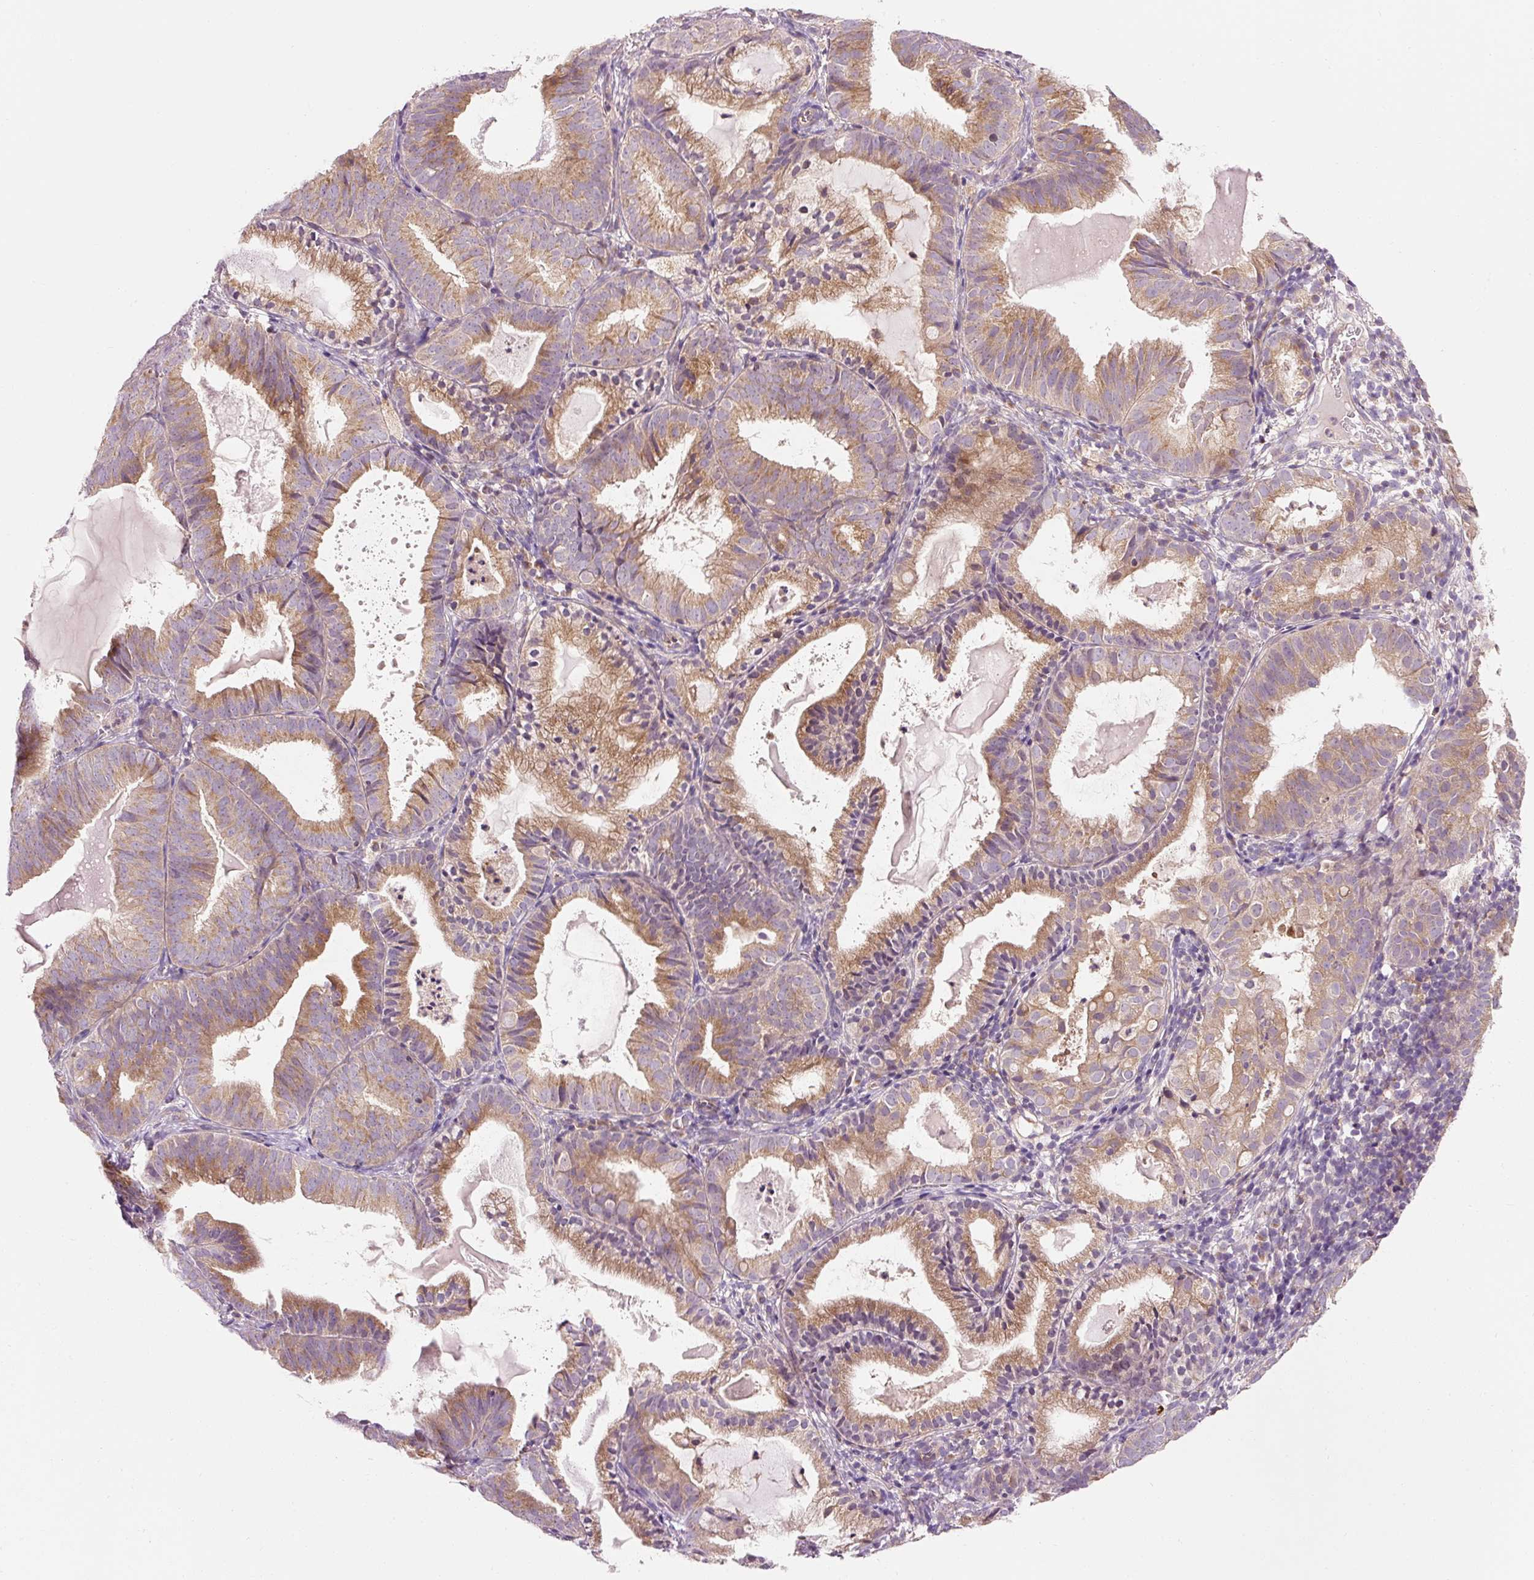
{"staining": {"intensity": "moderate", "quantity": ">75%", "location": "cytoplasmic/membranous"}, "tissue": "endometrial cancer", "cell_type": "Tumor cells", "image_type": "cancer", "snomed": [{"axis": "morphology", "description": "Adenocarcinoma, NOS"}, {"axis": "topography", "description": "Endometrium"}], "caption": "Immunohistochemical staining of human endometrial cancer demonstrates medium levels of moderate cytoplasmic/membranous protein staining in approximately >75% of tumor cells.", "gene": "NAPA", "patient": {"sex": "female", "age": 80}}